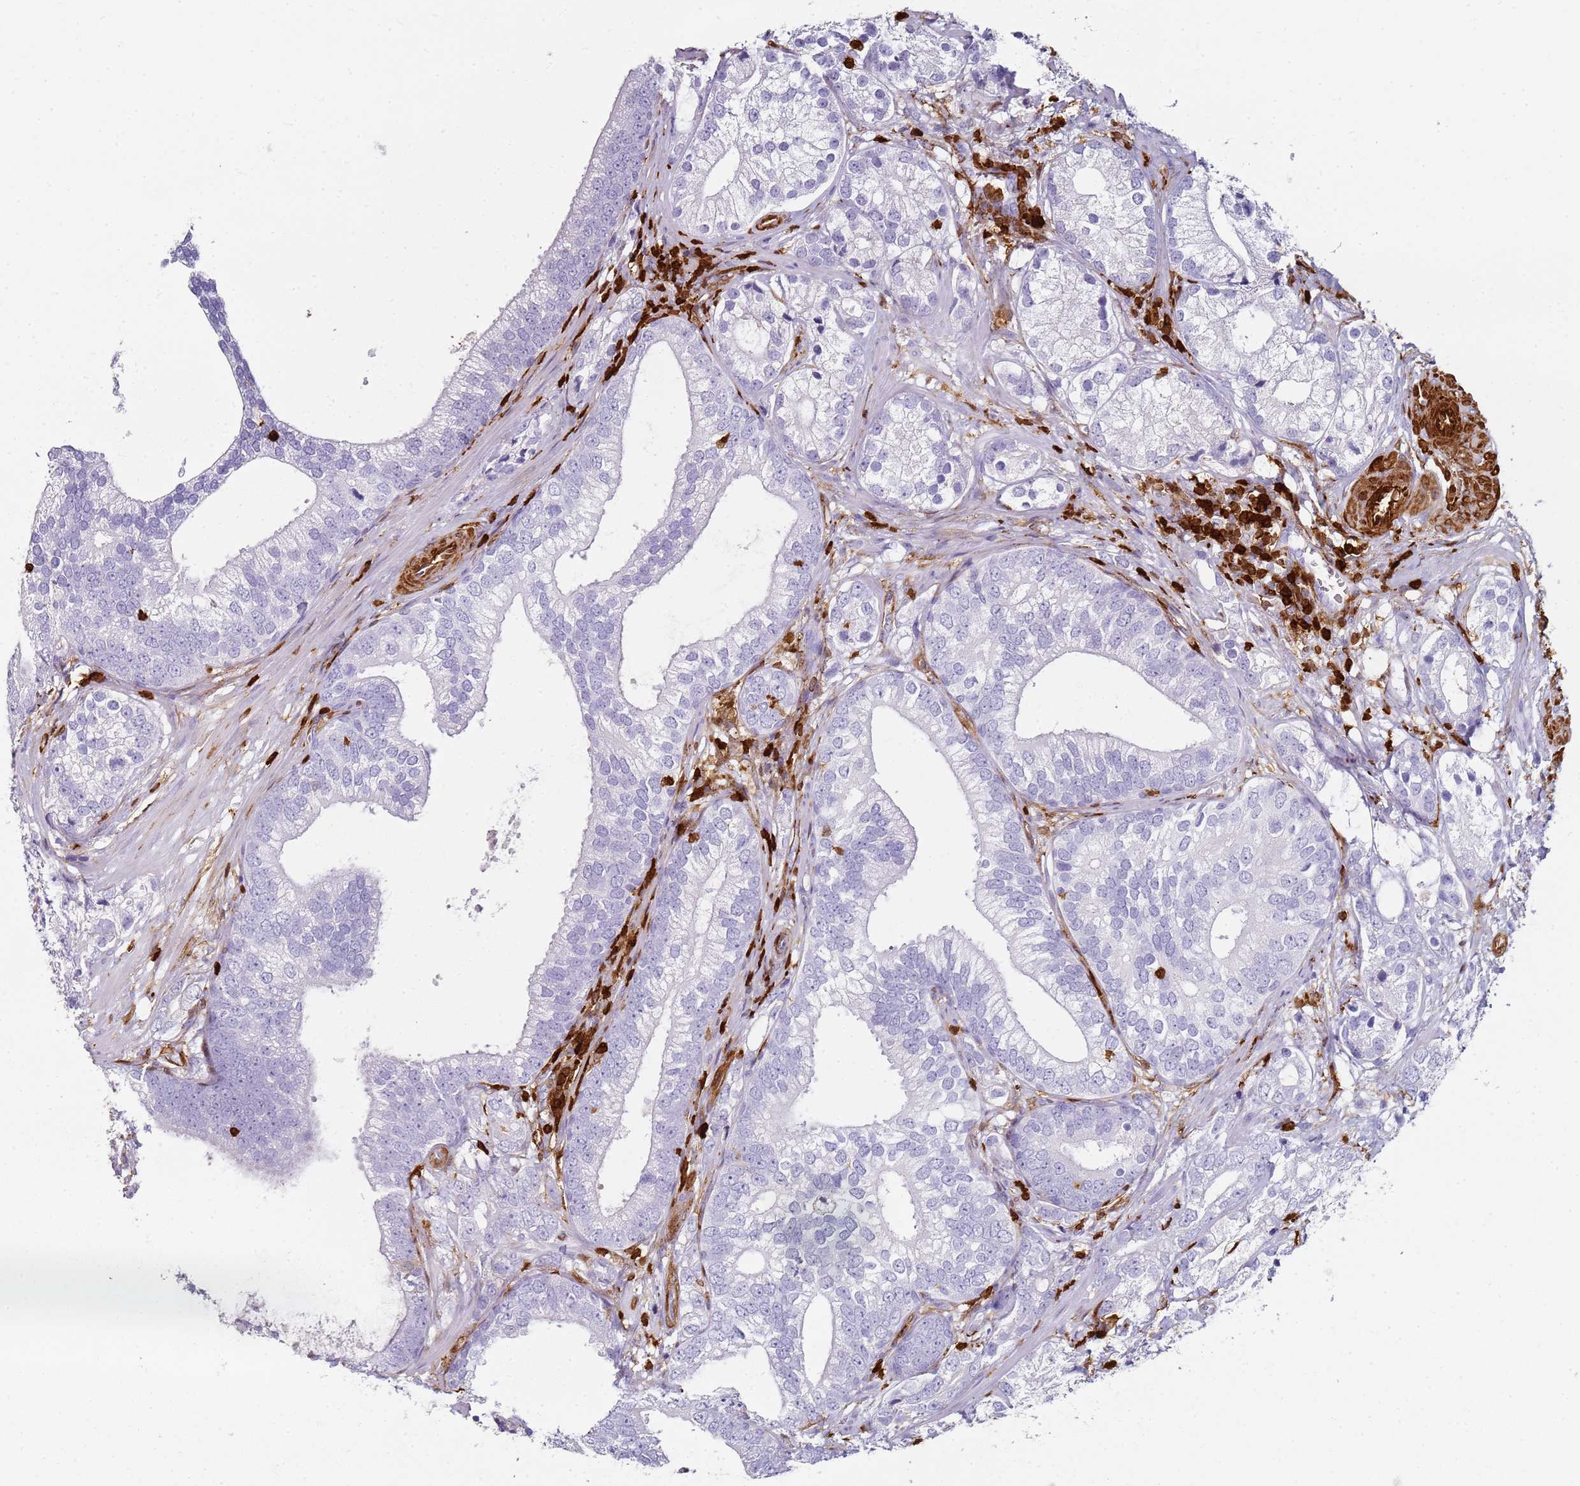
{"staining": {"intensity": "negative", "quantity": "none", "location": "none"}, "tissue": "prostate cancer", "cell_type": "Tumor cells", "image_type": "cancer", "snomed": [{"axis": "morphology", "description": "Adenocarcinoma, High grade"}, {"axis": "topography", "description": "Prostate"}], "caption": "The immunohistochemistry image has no significant positivity in tumor cells of prostate cancer (high-grade adenocarcinoma) tissue.", "gene": "S100A4", "patient": {"sex": "male", "age": 75}}